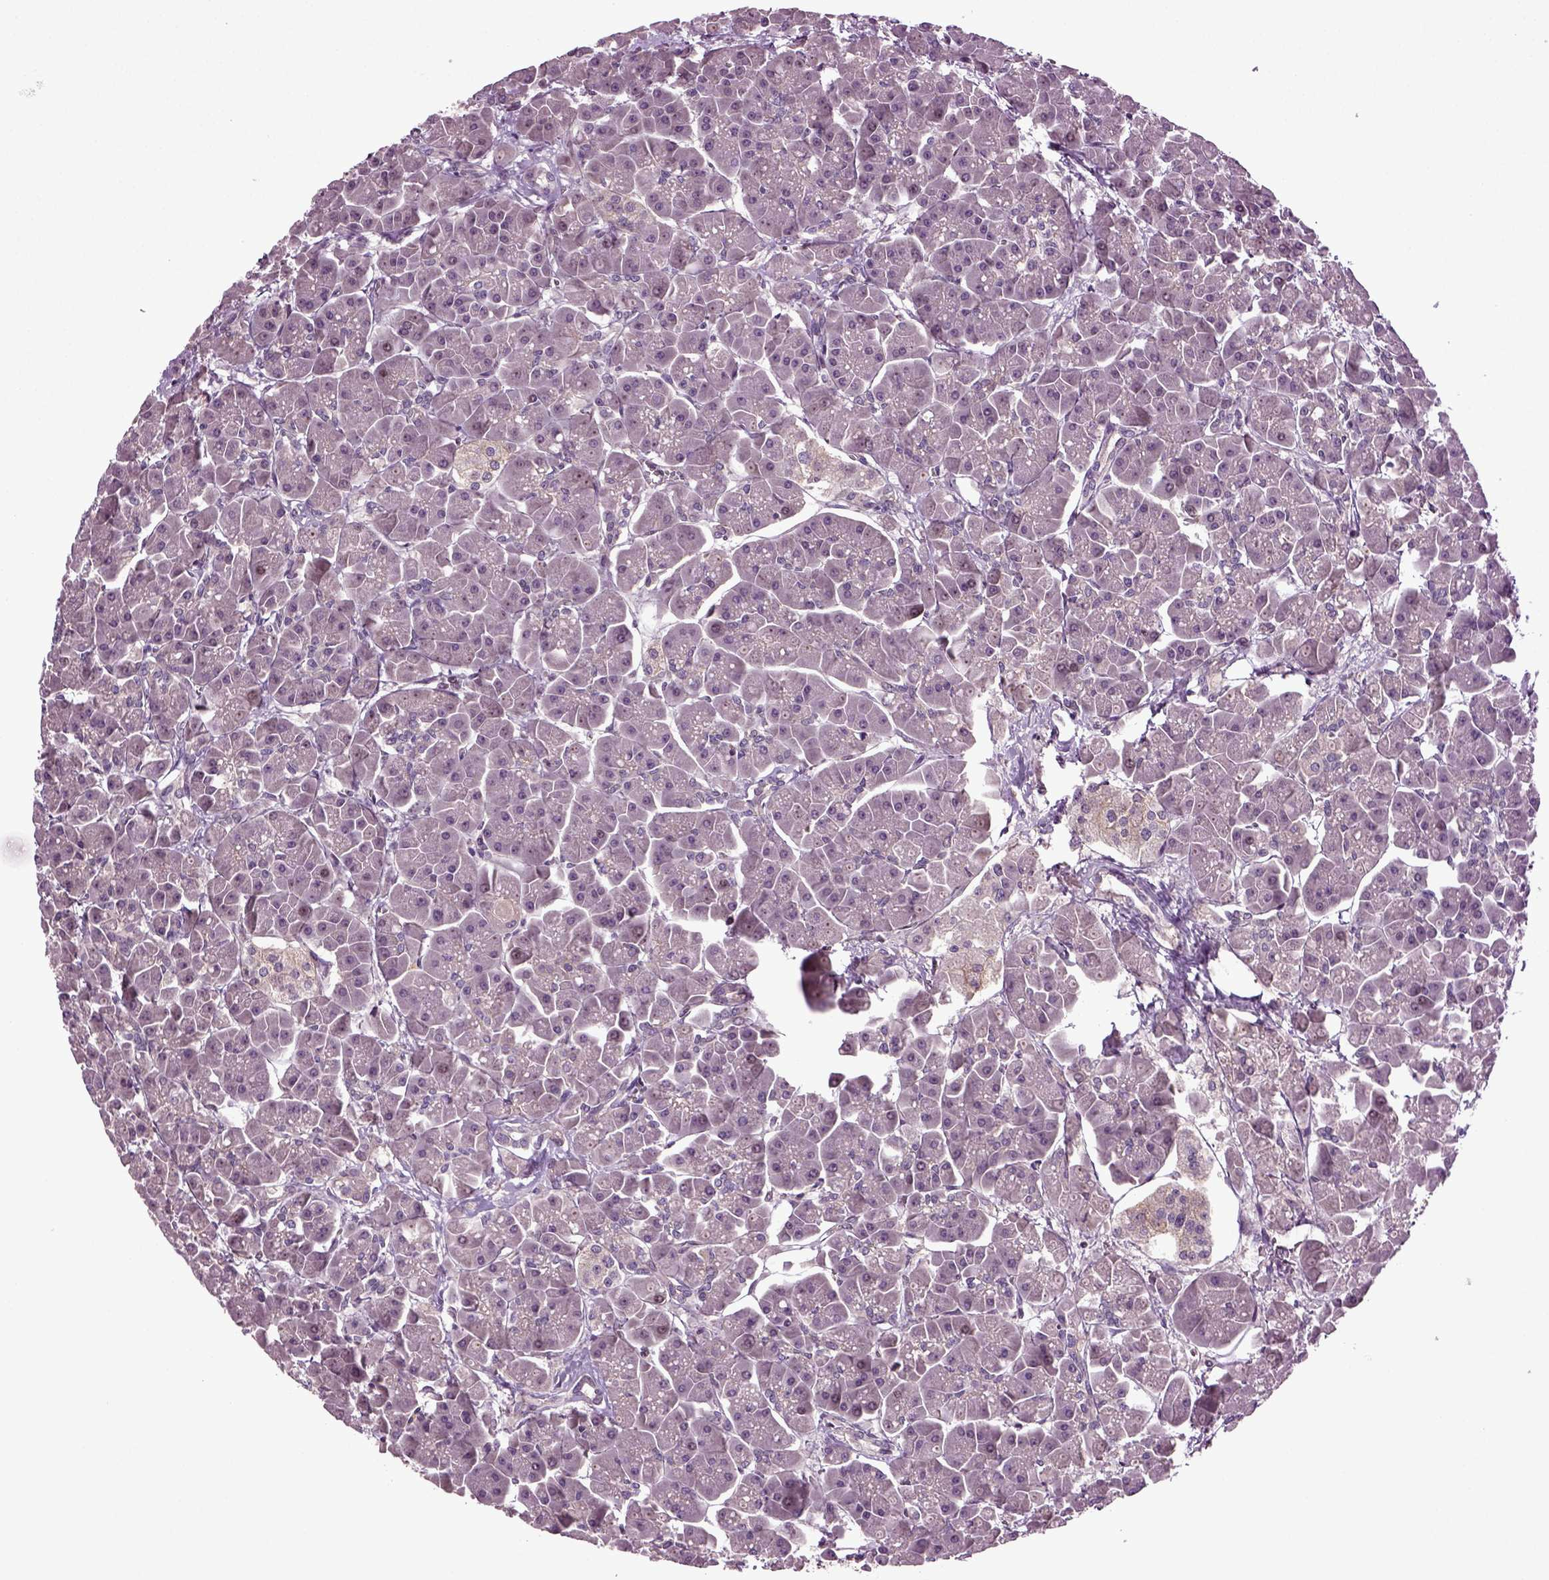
{"staining": {"intensity": "negative", "quantity": "none", "location": "none"}, "tissue": "pancreas", "cell_type": "Exocrine glandular cells", "image_type": "normal", "snomed": [{"axis": "morphology", "description": "Normal tissue, NOS"}, {"axis": "topography", "description": "Pancreas"}], "caption": "An immunohistochemistry micrograph of benign pancreas is shown. There is no staining in exocrine glandular cells of pancreas. (DAB immunohistochemistry visualized using brightfield microscopy, high magnification).", "gene": "HAGHL", "patient": {"sex": "male", "age": 70}}